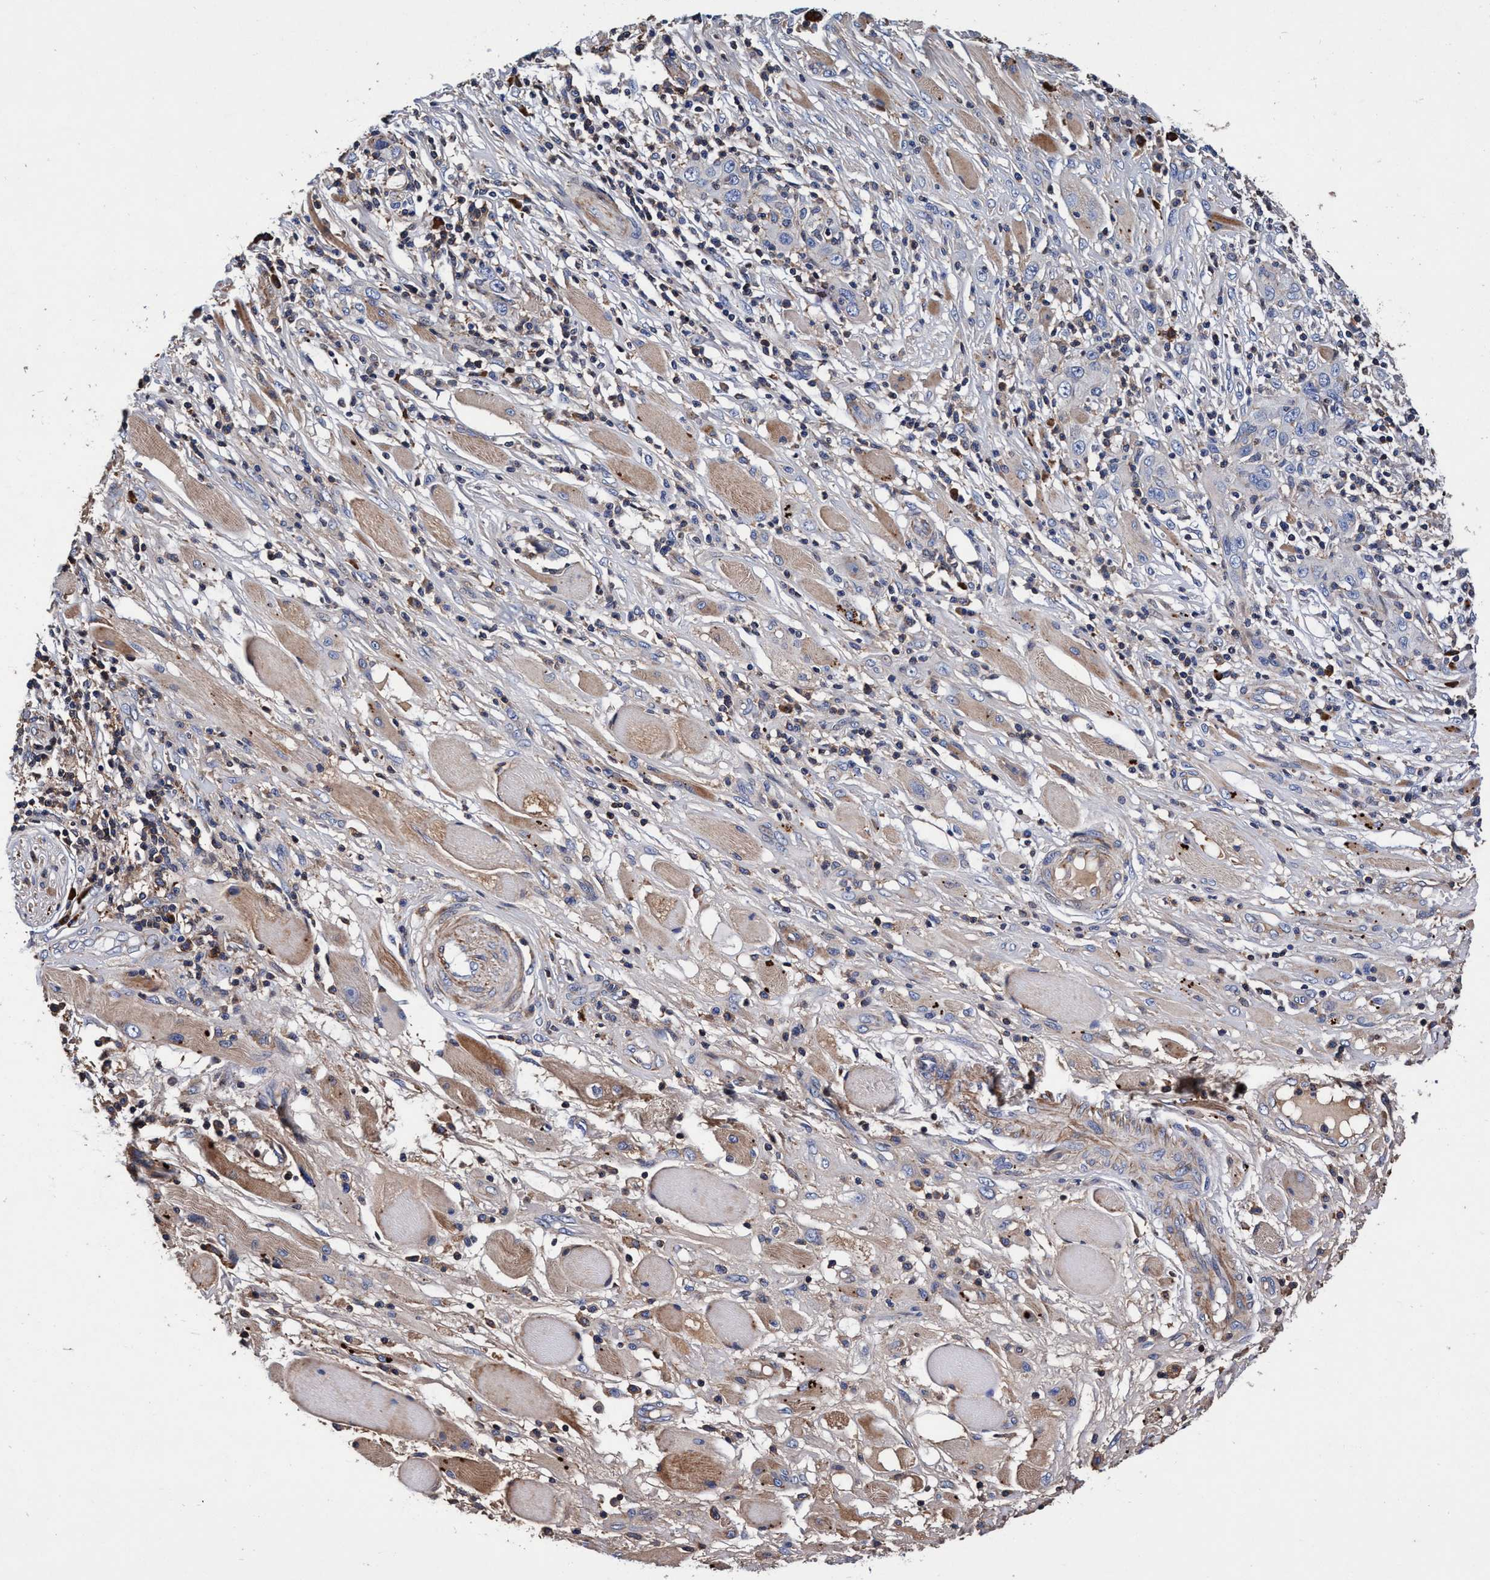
{"staining": {"intensity": "negative", "quantity": "none", "location": "none"}, "tissue": "skin cancer", "cell_type": "Tumor cells", "image_type": "cancer", "snomed": [{"axis": "morphology", "description": "Squamous cell carcinoma, NOS"}, {"axis": "topography", "description": "Skin"}], "caption": "Photomicrograph shows no significant protein staining in tumor cells of squamous cell carcinoma (skin).", "gene": "RNF208", "patient": {"sex": "female", "age": 88}}